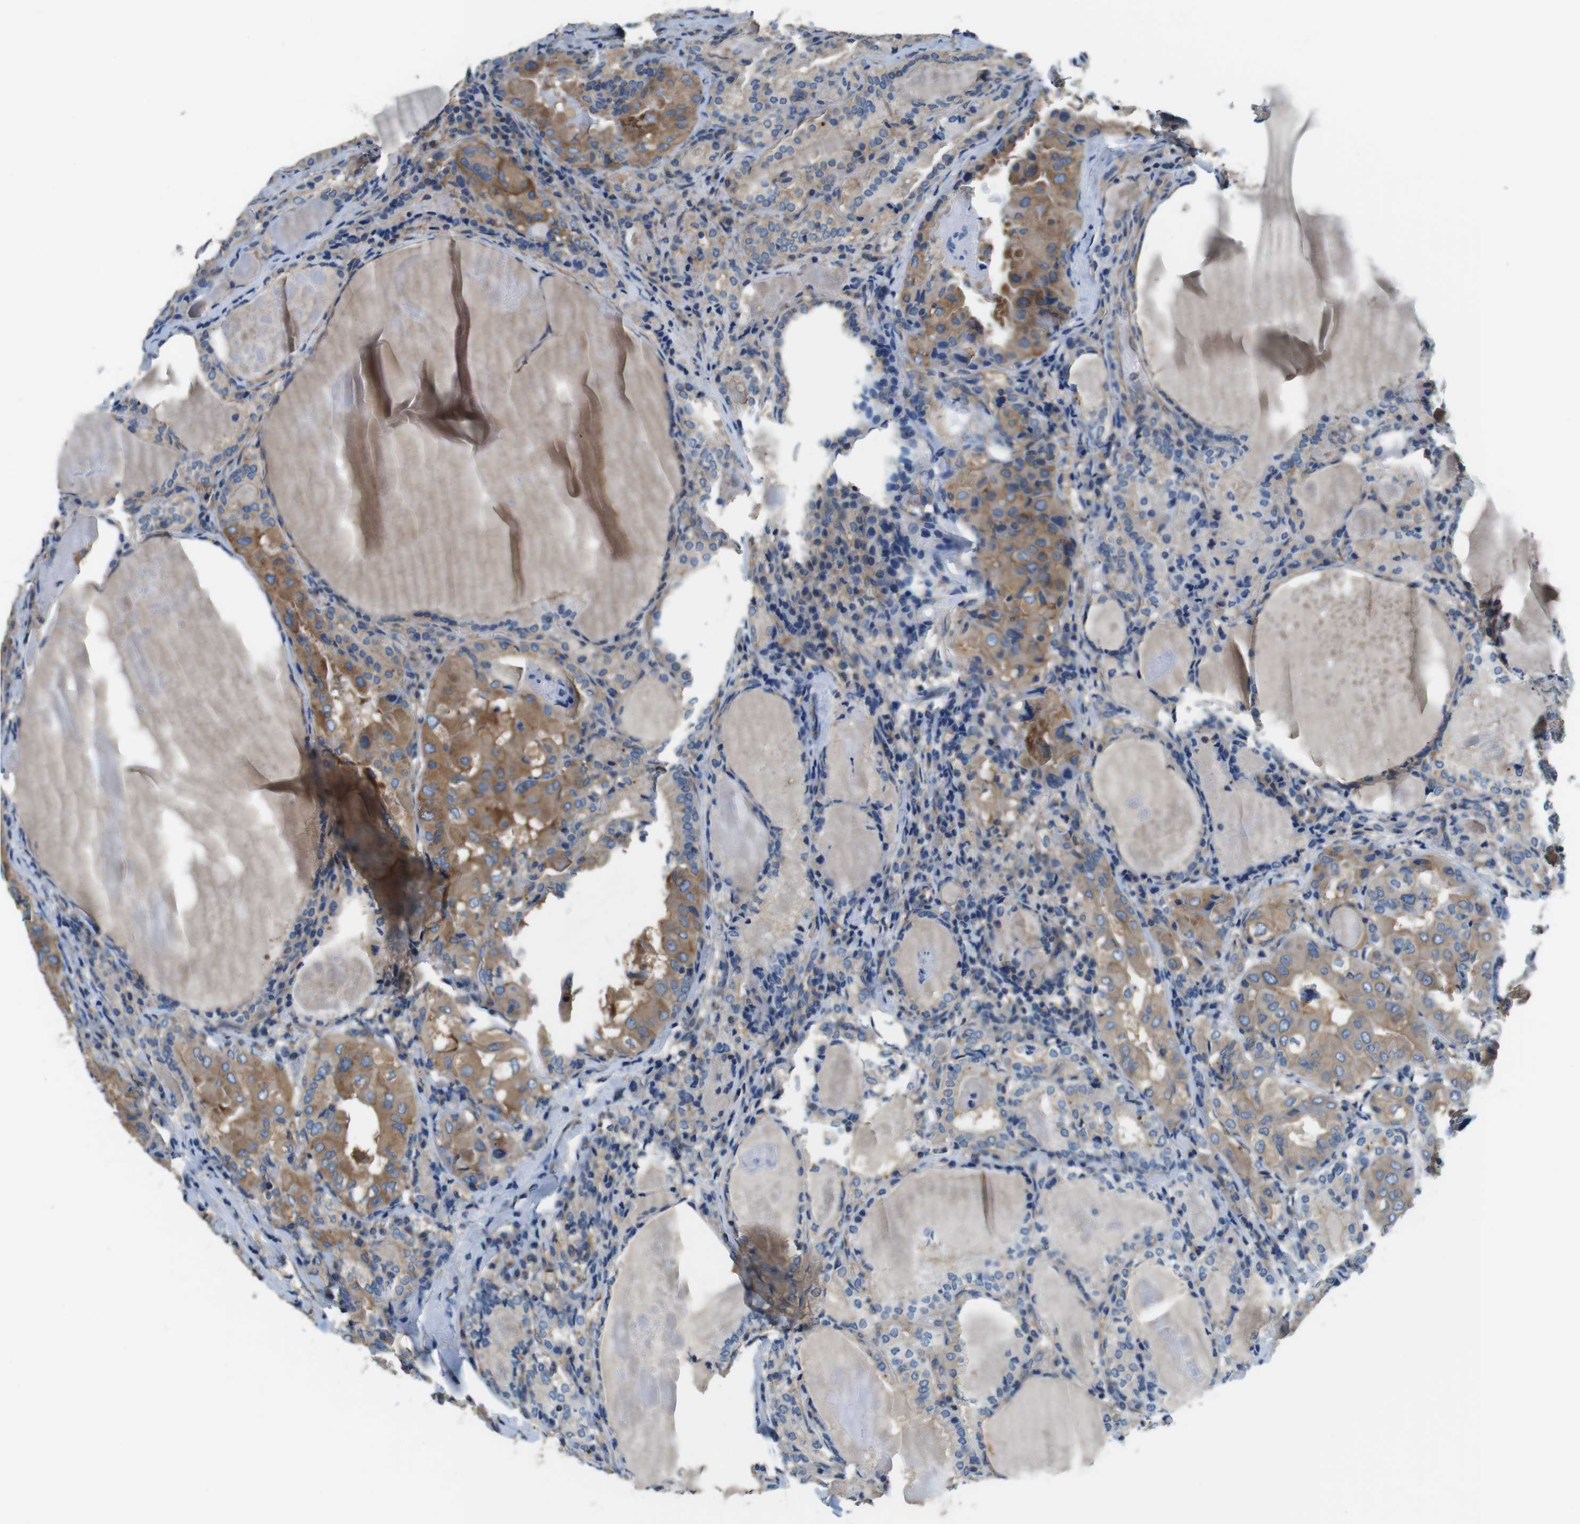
{"staining": {"intensity": "moderate", "quantity": ">75%", "location": "cytoplasmic/membranous"}, "tissue": "thyroid cancer", "cell_type": "Tumor cells", "image_type": "cancer", "snomed": [{"axis": "morphology", "description": "Papillary adenocarcinoma, NOS"}, {"axis": "topography", "description": "Thyroid gland"}], "caption": "Brown immunohistochemical staining in human thyroid cancer (papillary adenocarcinoma) shows moderate cytoplasmic/membranous staining in about >75% of tumor cells. The staining is performed using DAB brown chromogen to label protein expression. The nuclei are counter-stained blue using hematoxylin.", "gene": "DENND4C", "patient": {"sex": "female", "age": 42}}